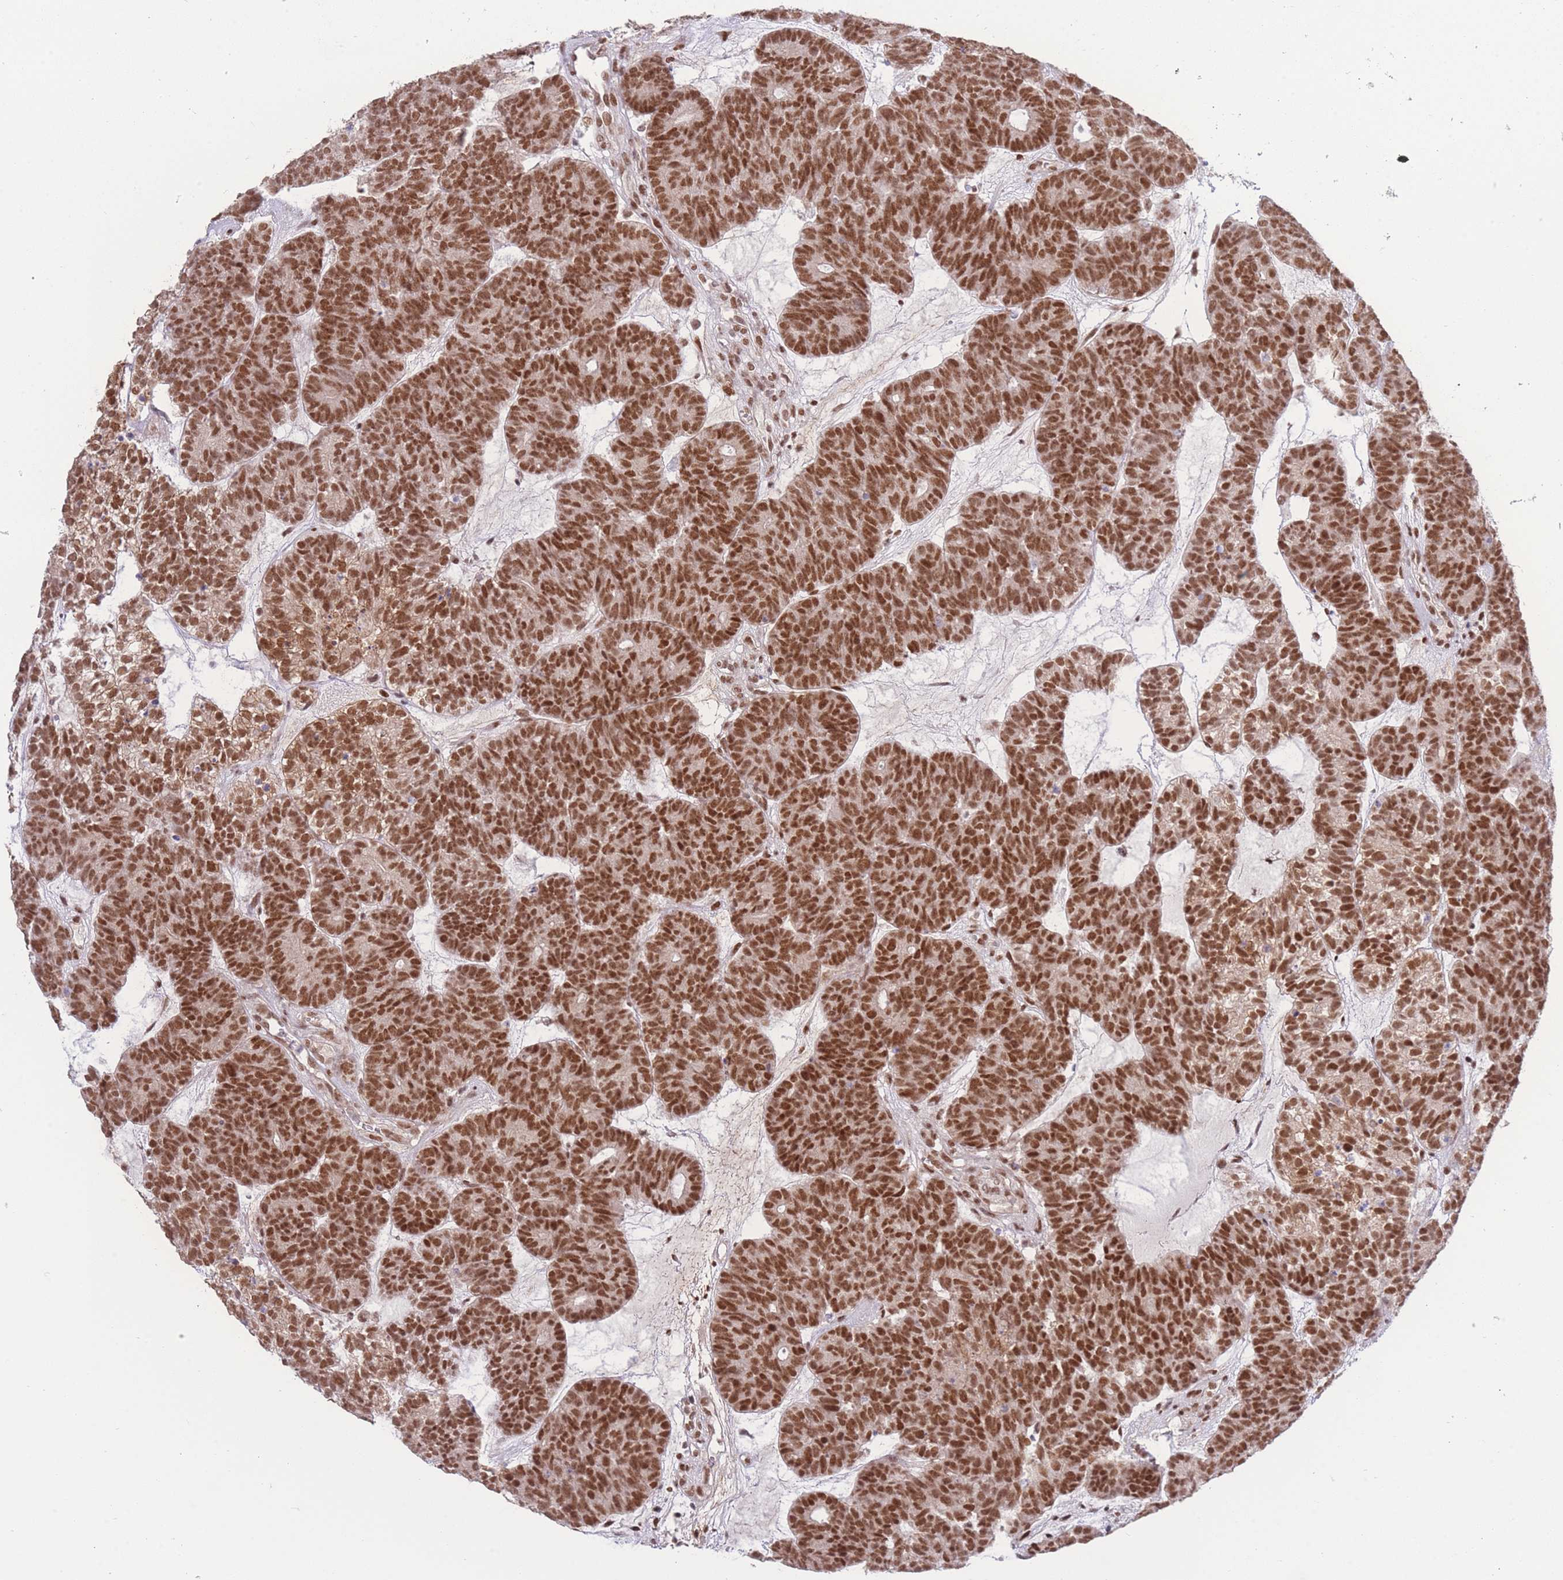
{"staining": {"intensity": "strong", "quantity": ">75%", "location": "nuclear"}, "tissue": "head and neck cancer", "cell_type": "Tumor cells", "image_type": "cancer", "snomed": [{"axis": "morphology", "description": "Adenocarcinoma, NOS"}, {"axis": "topography", "description": "Head-Neck"}], "caption": "Head and neck cancer stained with a brown dye reveals strong nuclear positive staining in approximately >75% of tumor cells.", "gene": "CARD8", "patient": {"sex": "female", "age": 81}}